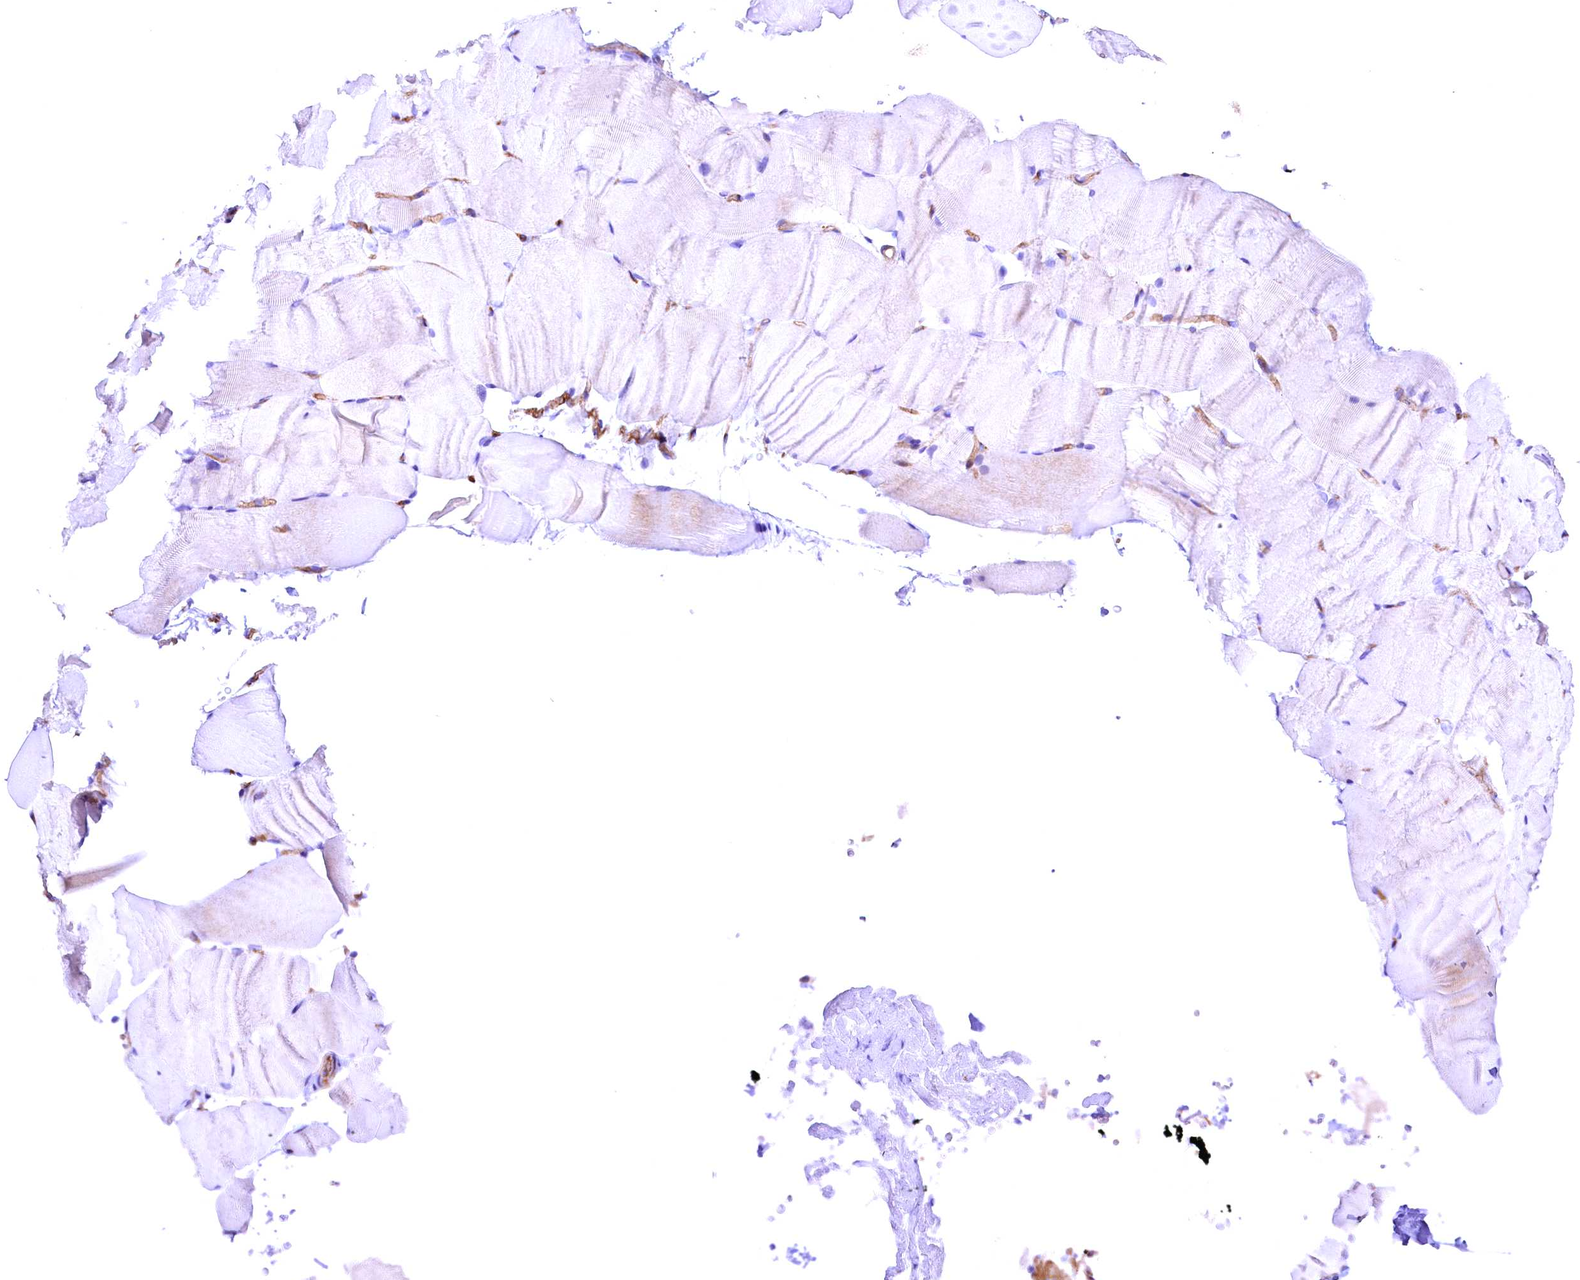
{"staining": {"intensity": "negative", "quantity": "none", "location": "none"}, "tissue": "skeletal muscle", "cell_type": "Myocytes", "image_type": "normal", "snomed": [{"axis": "morphology", "description": "Normal tissue, NOS"}, {"axis": "topography", "description": "Skeletal muscle"}, {"axis": "topography", "description": "Parathyroid gland"}], "caption": "Immunohistochemistry (IHC) photomicrograph of benign human skeletal muscle stained for a protein (brown), which shows no positivity in myocytes. (DAB immunohistochemistry, high magnification).", "gene": "SLF1", "patient": {"sex": "female", "age": 37}}